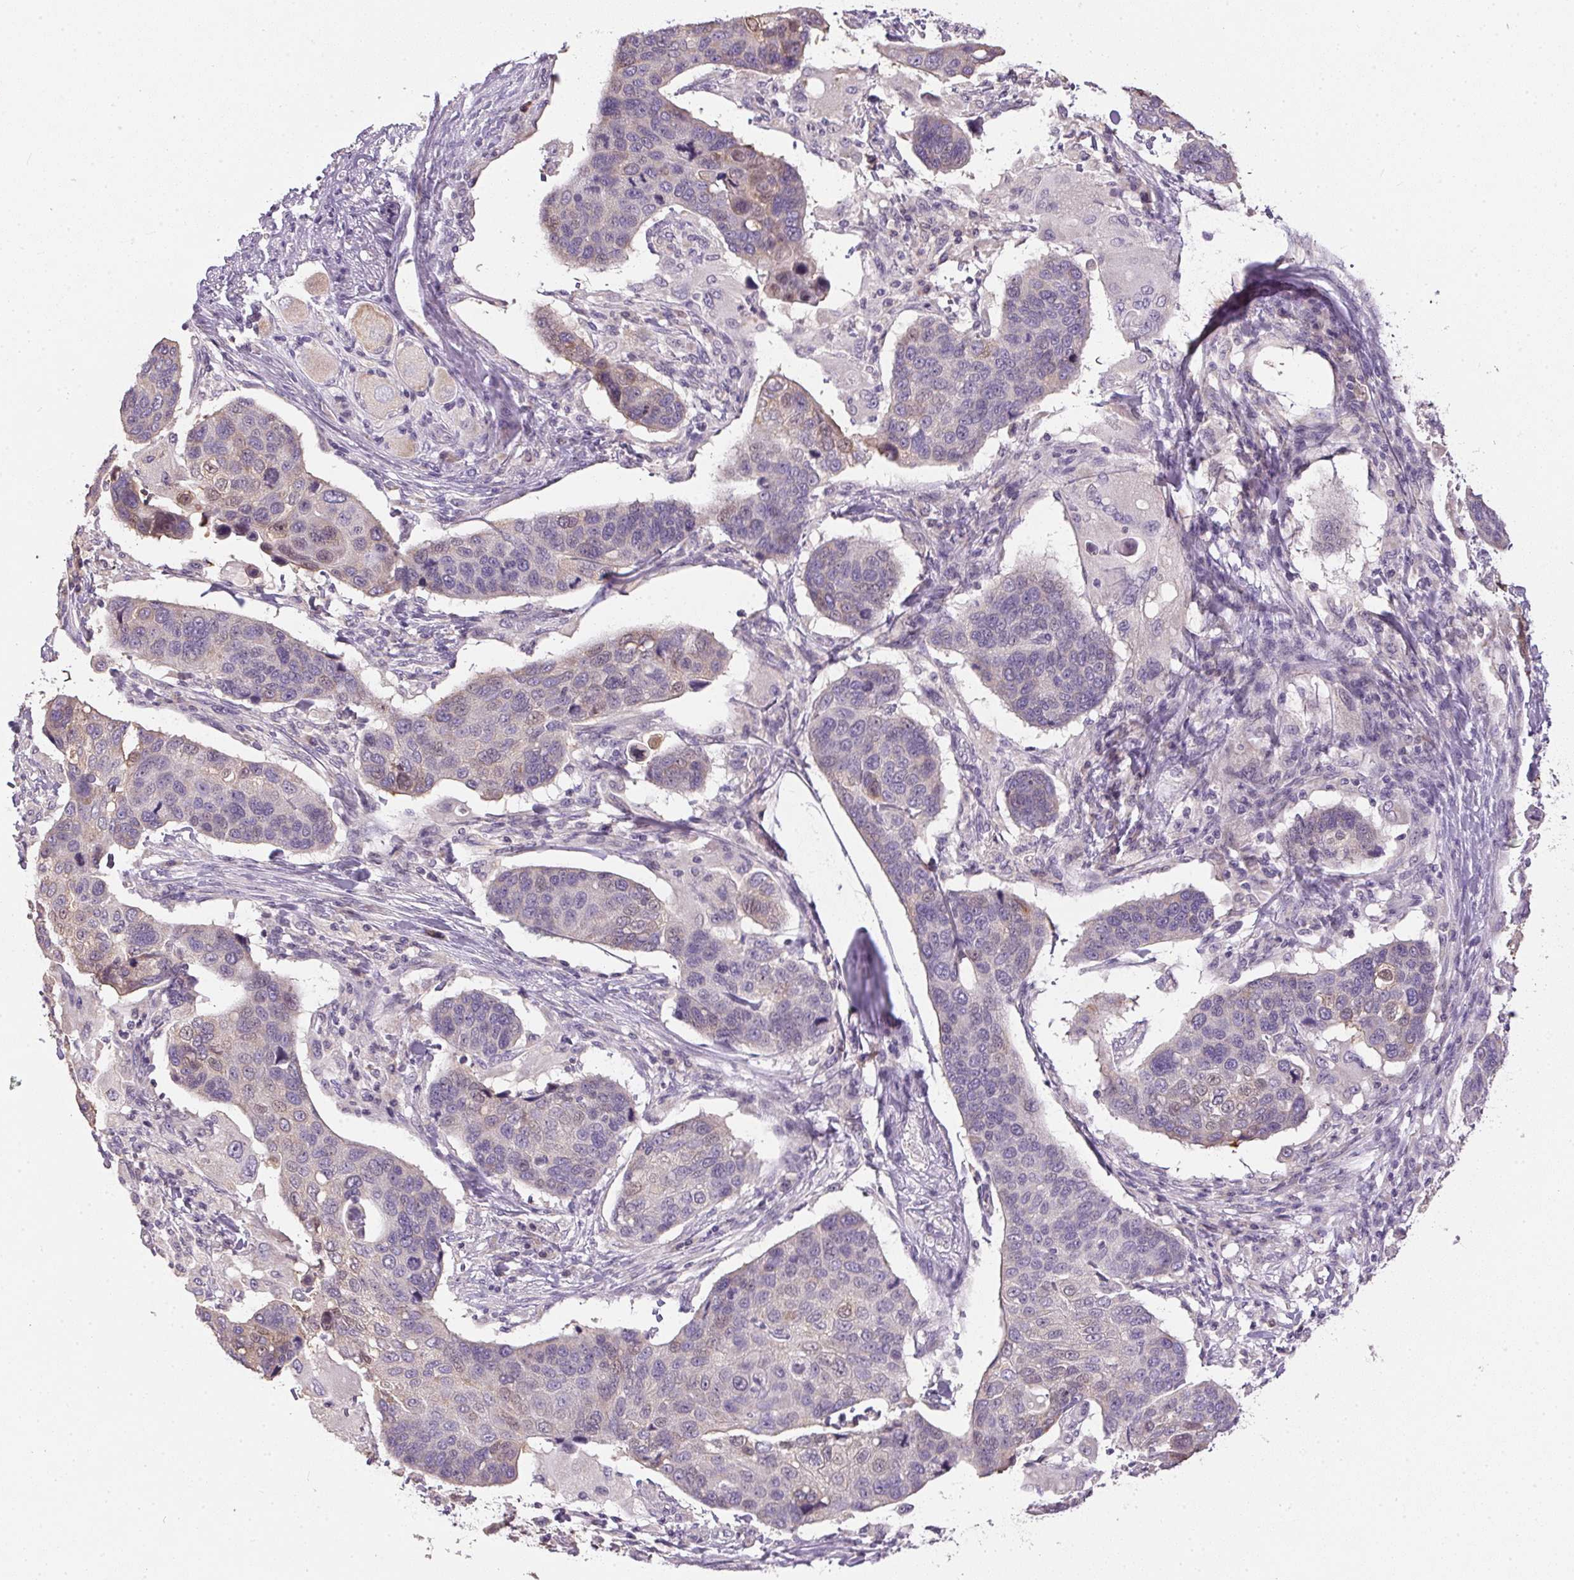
{"staining": {"intensity": "negative", "quantity": "none", "location": "none"}, "tissue": "lung cancer", "cell_type": "Tumor cells", "image_type": "cancer", "snomed": [{"axis": "morphology", "description": "Squamous cell carcinoma, NOS"}, {"axis": "topography", "description": "Lymph node"}, {"axis": "topography", "description": "Lung"}], "caption": "Tumor cells show no significant protein expression in lung squamous cell carcinoma.", "gene": "SPACA9", "patient": {"sex": "male", "age": 61}}